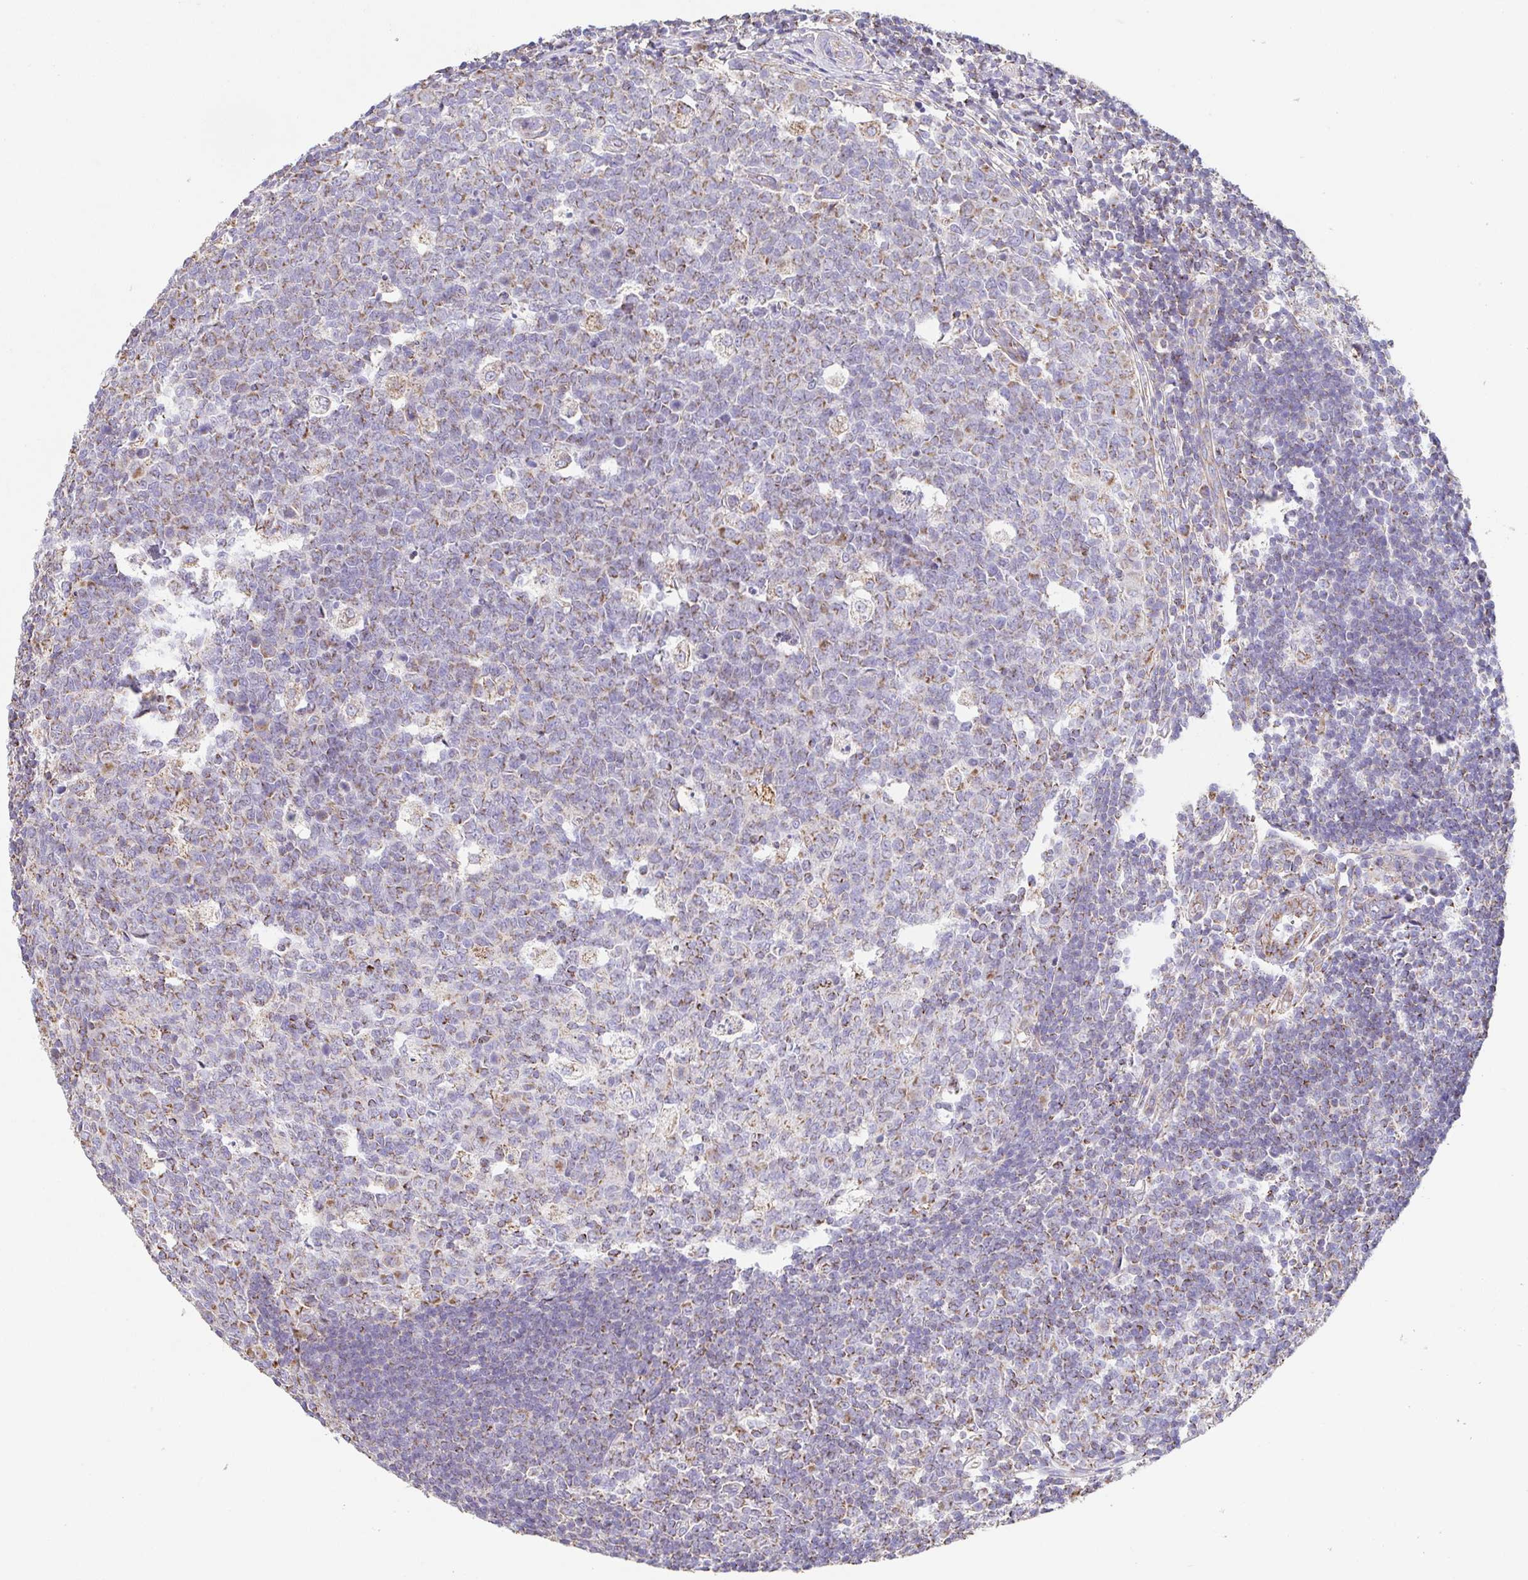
{"staining": {"intensity": "moderate", "quantity": ">75%", "location": "cytoplasmic/membranous"}, "tissue": "appendix", "cell_type": "Glandular cells", "image_type": "normal", "snomed": [{"axis": "morphology", "description": "Normal tissue, NOS"}, {"axis": "topography", "description": "Appendix"}], "caption": "This micrograph exhibits normal appendix stained with immunohistochemistry to label a protein in brown. The cytoplasmic/membranous of glandular cells show moderate positivity for the protein. Nuclei are counter-stained blue.", "gene": "GINM1", "patient": {"sex": "male", "age": 18}}